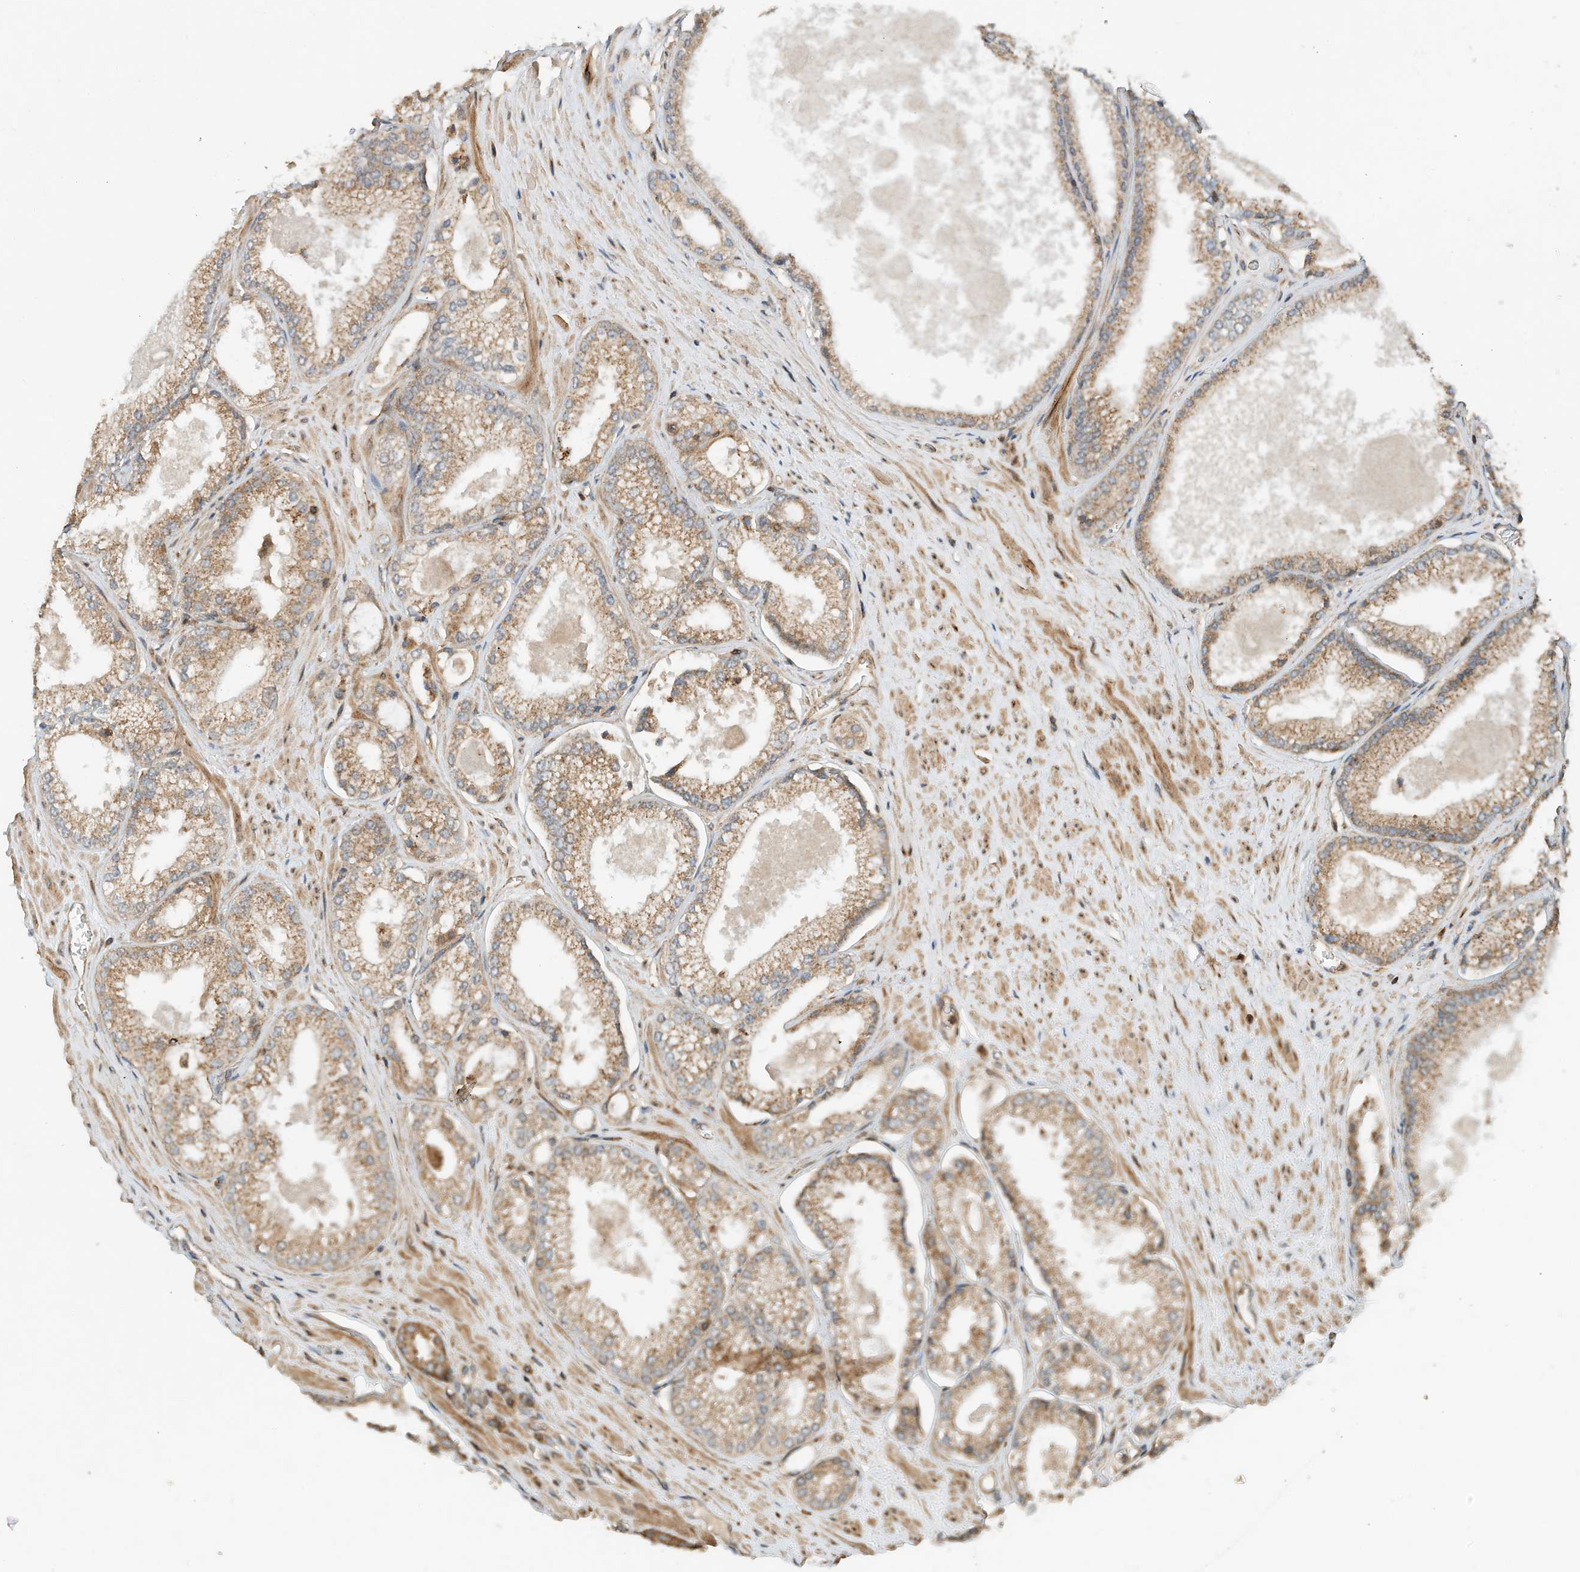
{"staining": {"intensity": "moderate", "quantity": ">75%", "location": "cytoplasmic/membranous"}, "tissue": "prostate cancer", "cell_type": "Tumor cells", "image_type": "cancer", "snomed": [{"axis": "morphology", "description": "Adenocarcinoma, Low grade"}, {"axis": "topography", "description": "Prostate"}], "caption": "This image demonstrates immunohistochemistry staining of prostate cancer, with medium moderate cytoplasmic/membranous positivity in approximately >75% of tumor cells.", "gene": "CPAMD8", "patient": {"sex": "male", "age": 62}}